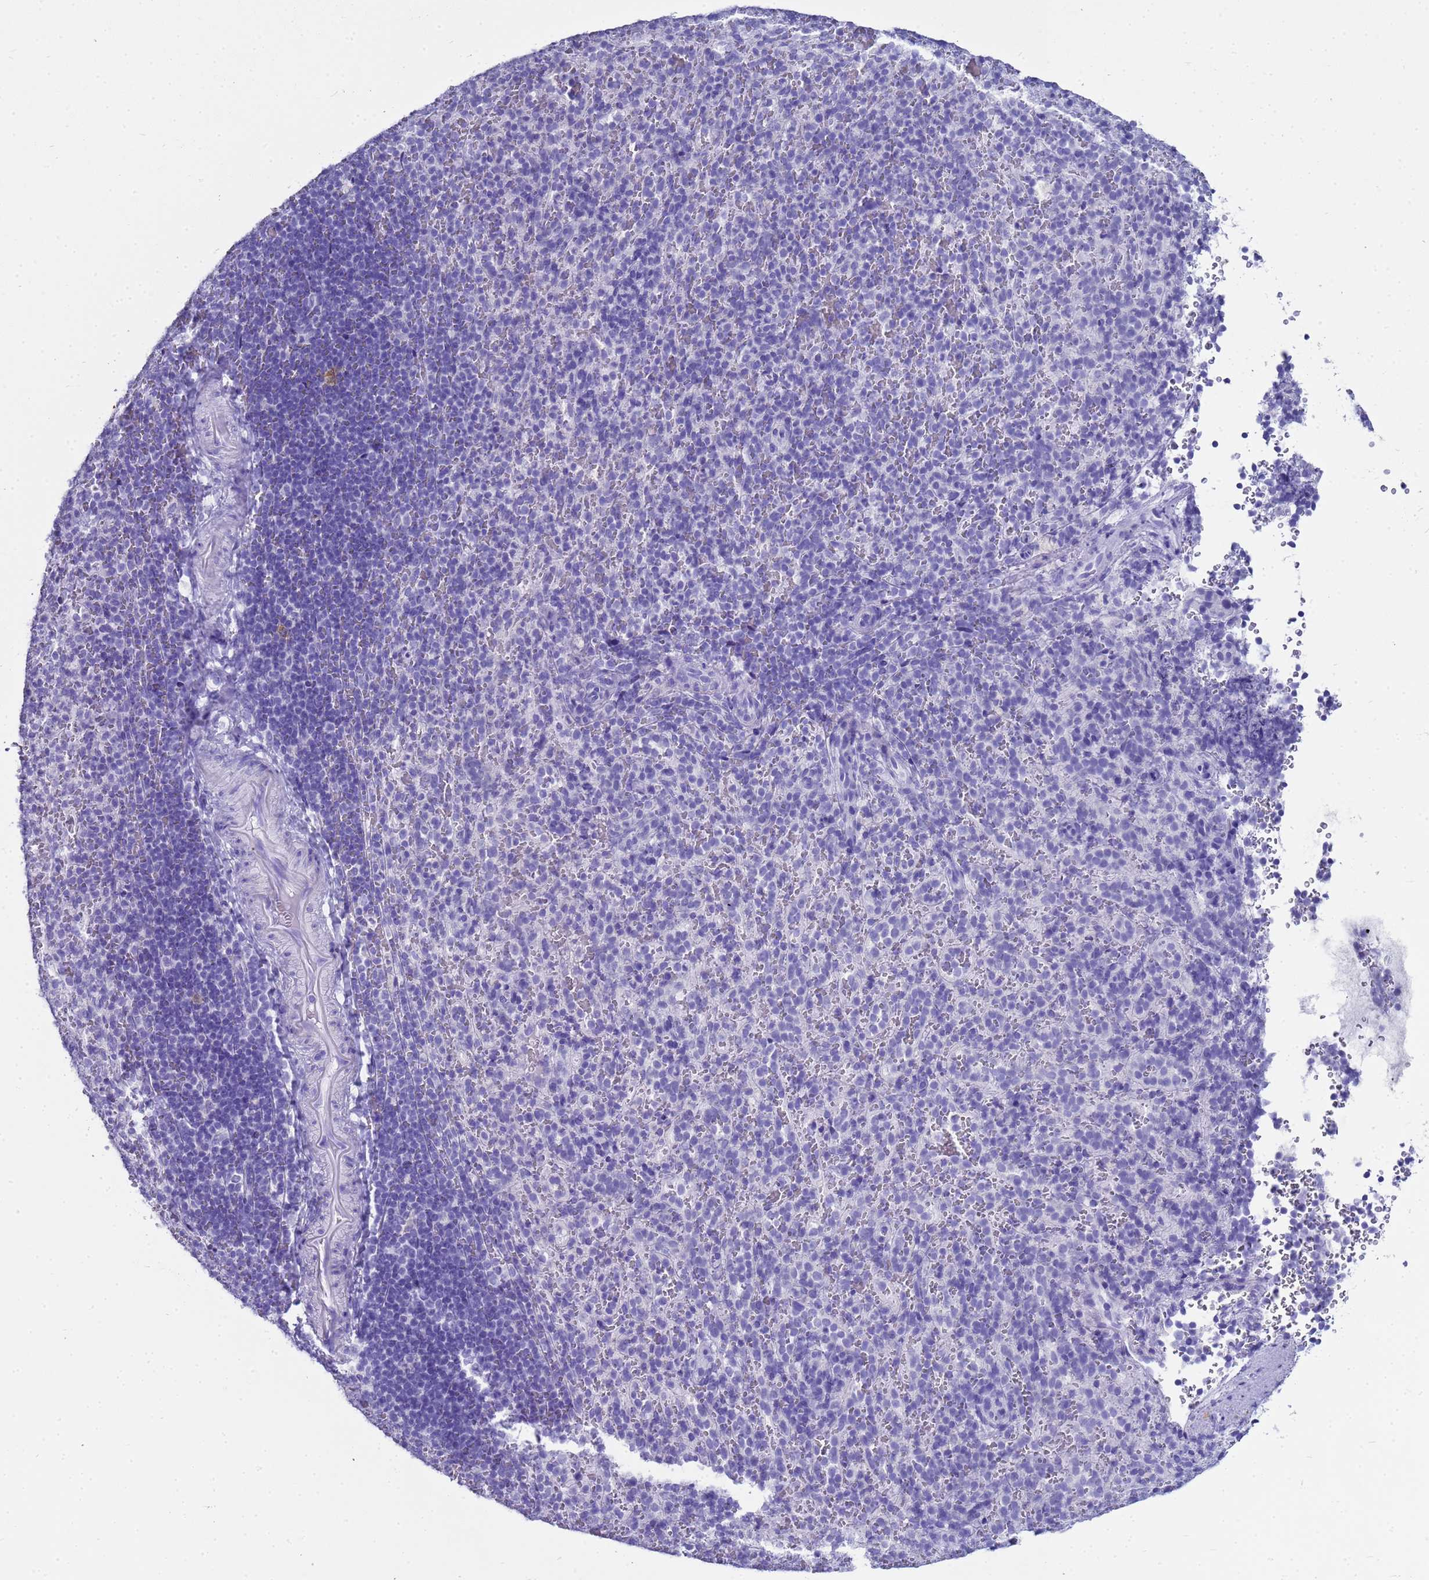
{"staining": {"intensity": "negative", "quantity": "none", "location": "none"}, "tissue": "spleen", "cell_type": "Cells in red pulp", "image_type": "normal", "snomed": [{"axis": "morphology", "description": "Normal tissue, NOS"}, {"axis": "topography", "description": "Spleen"}], "caption": "The immunohistochemistry (IHC) histopathology image has no significant staining in cells in red pulp of spleen.", "gene": "CKB", "patient": {"sex": "female", "age": 21}}